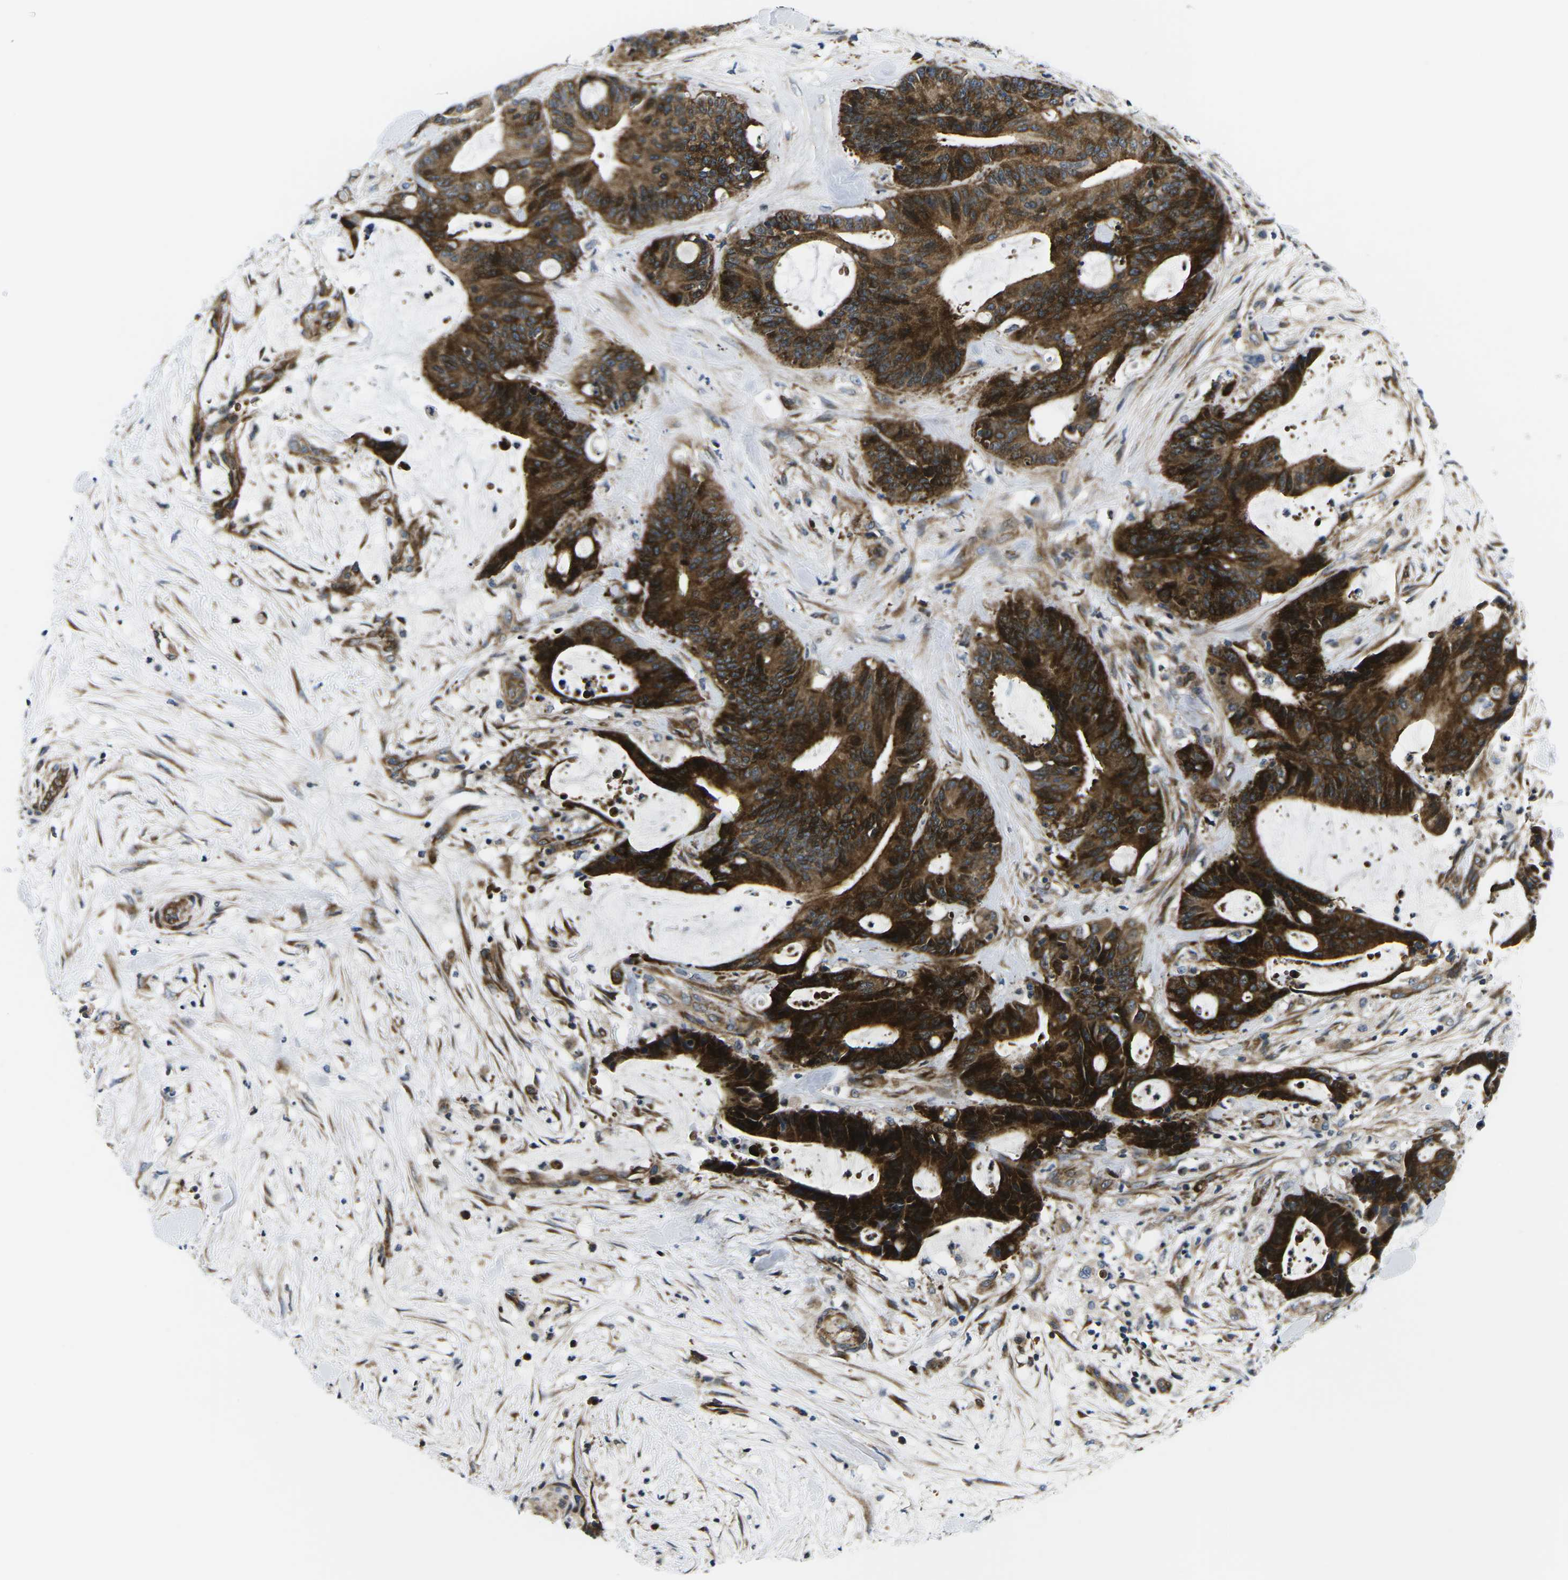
{"staining": {"intensity": "strong", "quantity": ">75%", "location": "cytoplasmic/membranous"}, "tissue": "liver cancer", "cell_type": "Tumor cells", "image_type": "cancer", "snomed": [{"axis": "morphology", "description": "Cholangiocarcinoma"}, {"axis": "topography", "description": "Liver"}], "caption": "Liver cancer (cholangiocarcinoma) stained with a protein marker reveals strong staining in tumor cells.", "gene": "EIF4E", "patient": {"sex": "female", "age": 73}}